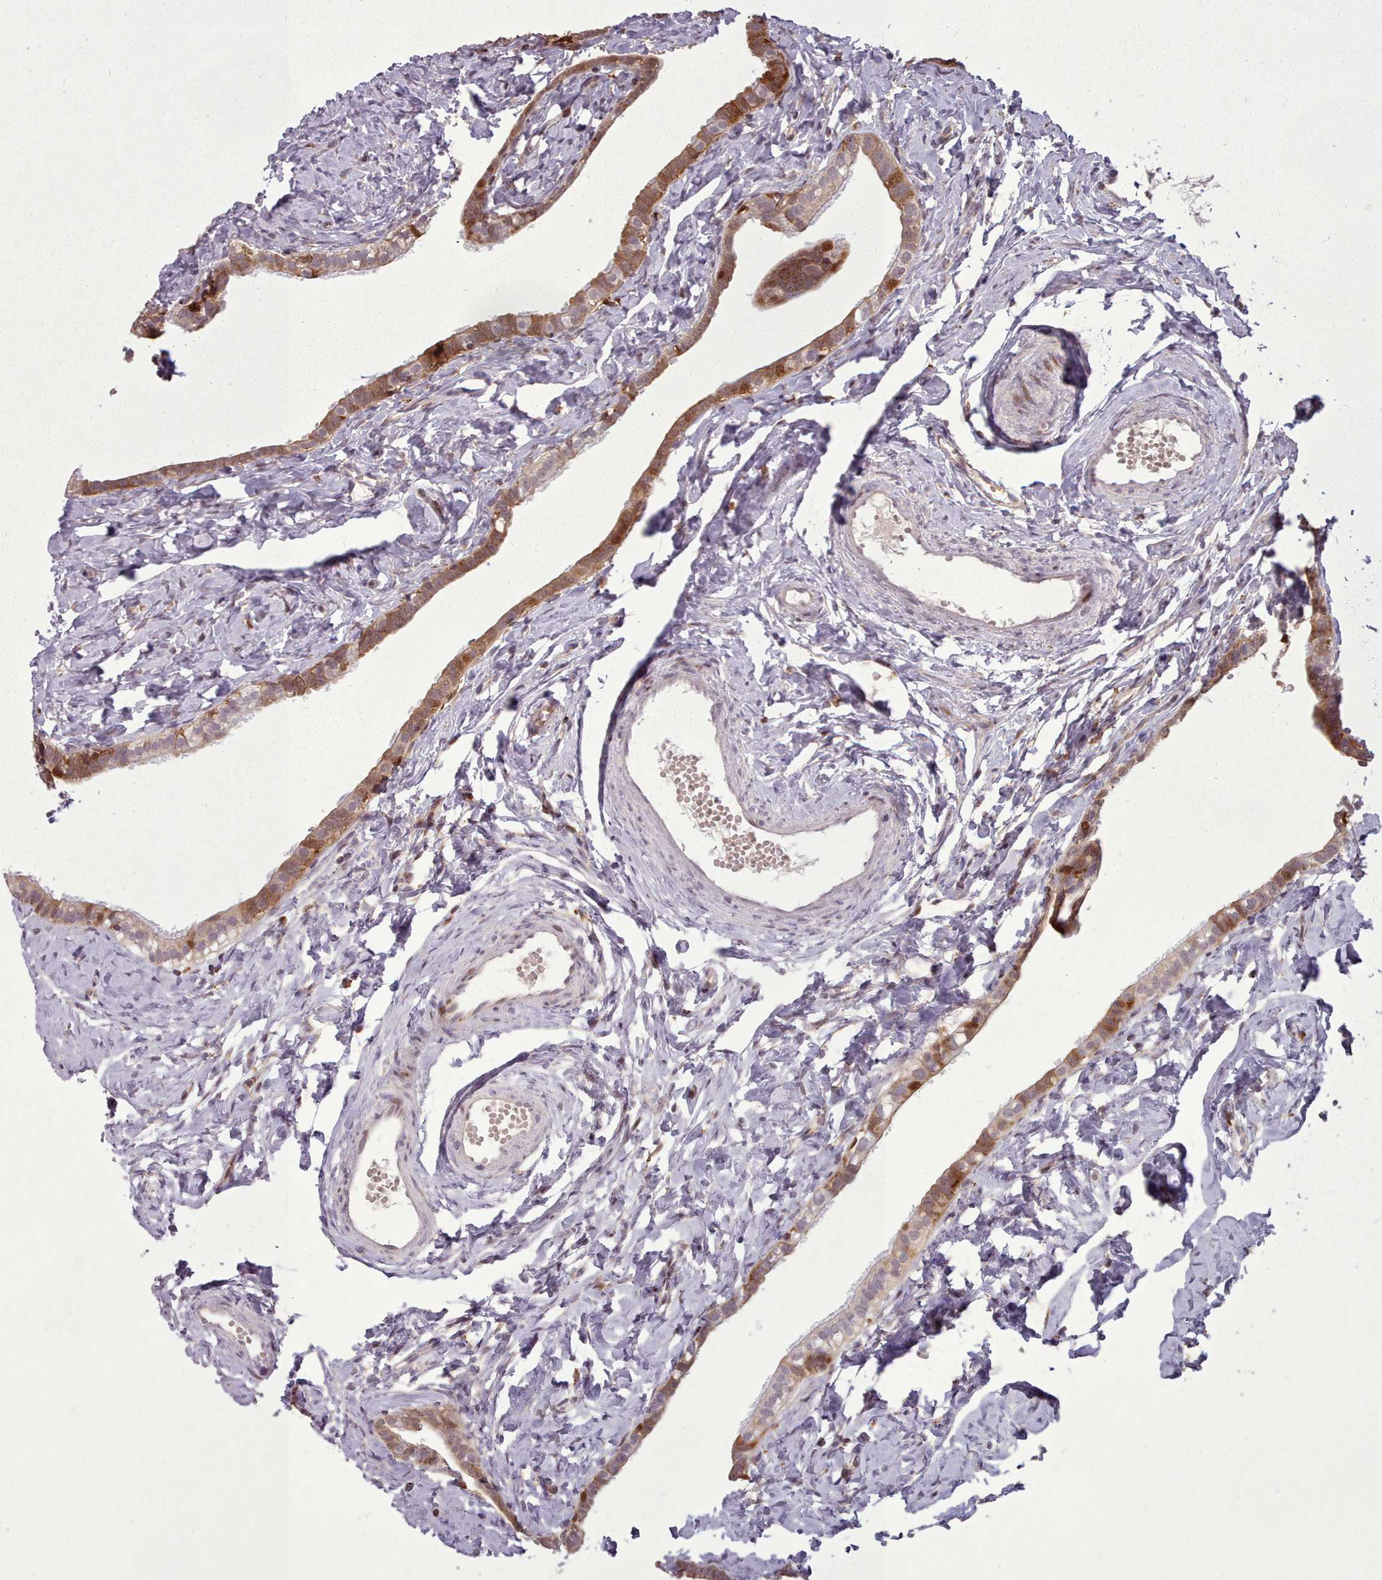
{"staining": {"intensity": "strong", "quantity": ">75%", "location": "cytoplasmic/membranous"}, "tissue": "fallopian tube", "cell_type": "Glandular cells", "image_type": "normal", "snomed": [{"axis": "morphology", "description": "Normal tissue, NOS"}, {"axis": "topography", "description": "Fallopian tube"}], "caption": "A micrograph showing strong cytoplasmic/membranous staining in approximately >75% of glandular cells in unremarkable fallopian tube, as visualized by brown immunohistochemical staining.", "gene": "LGALS9B", "patient": {"sex": "female", "age": 66}}